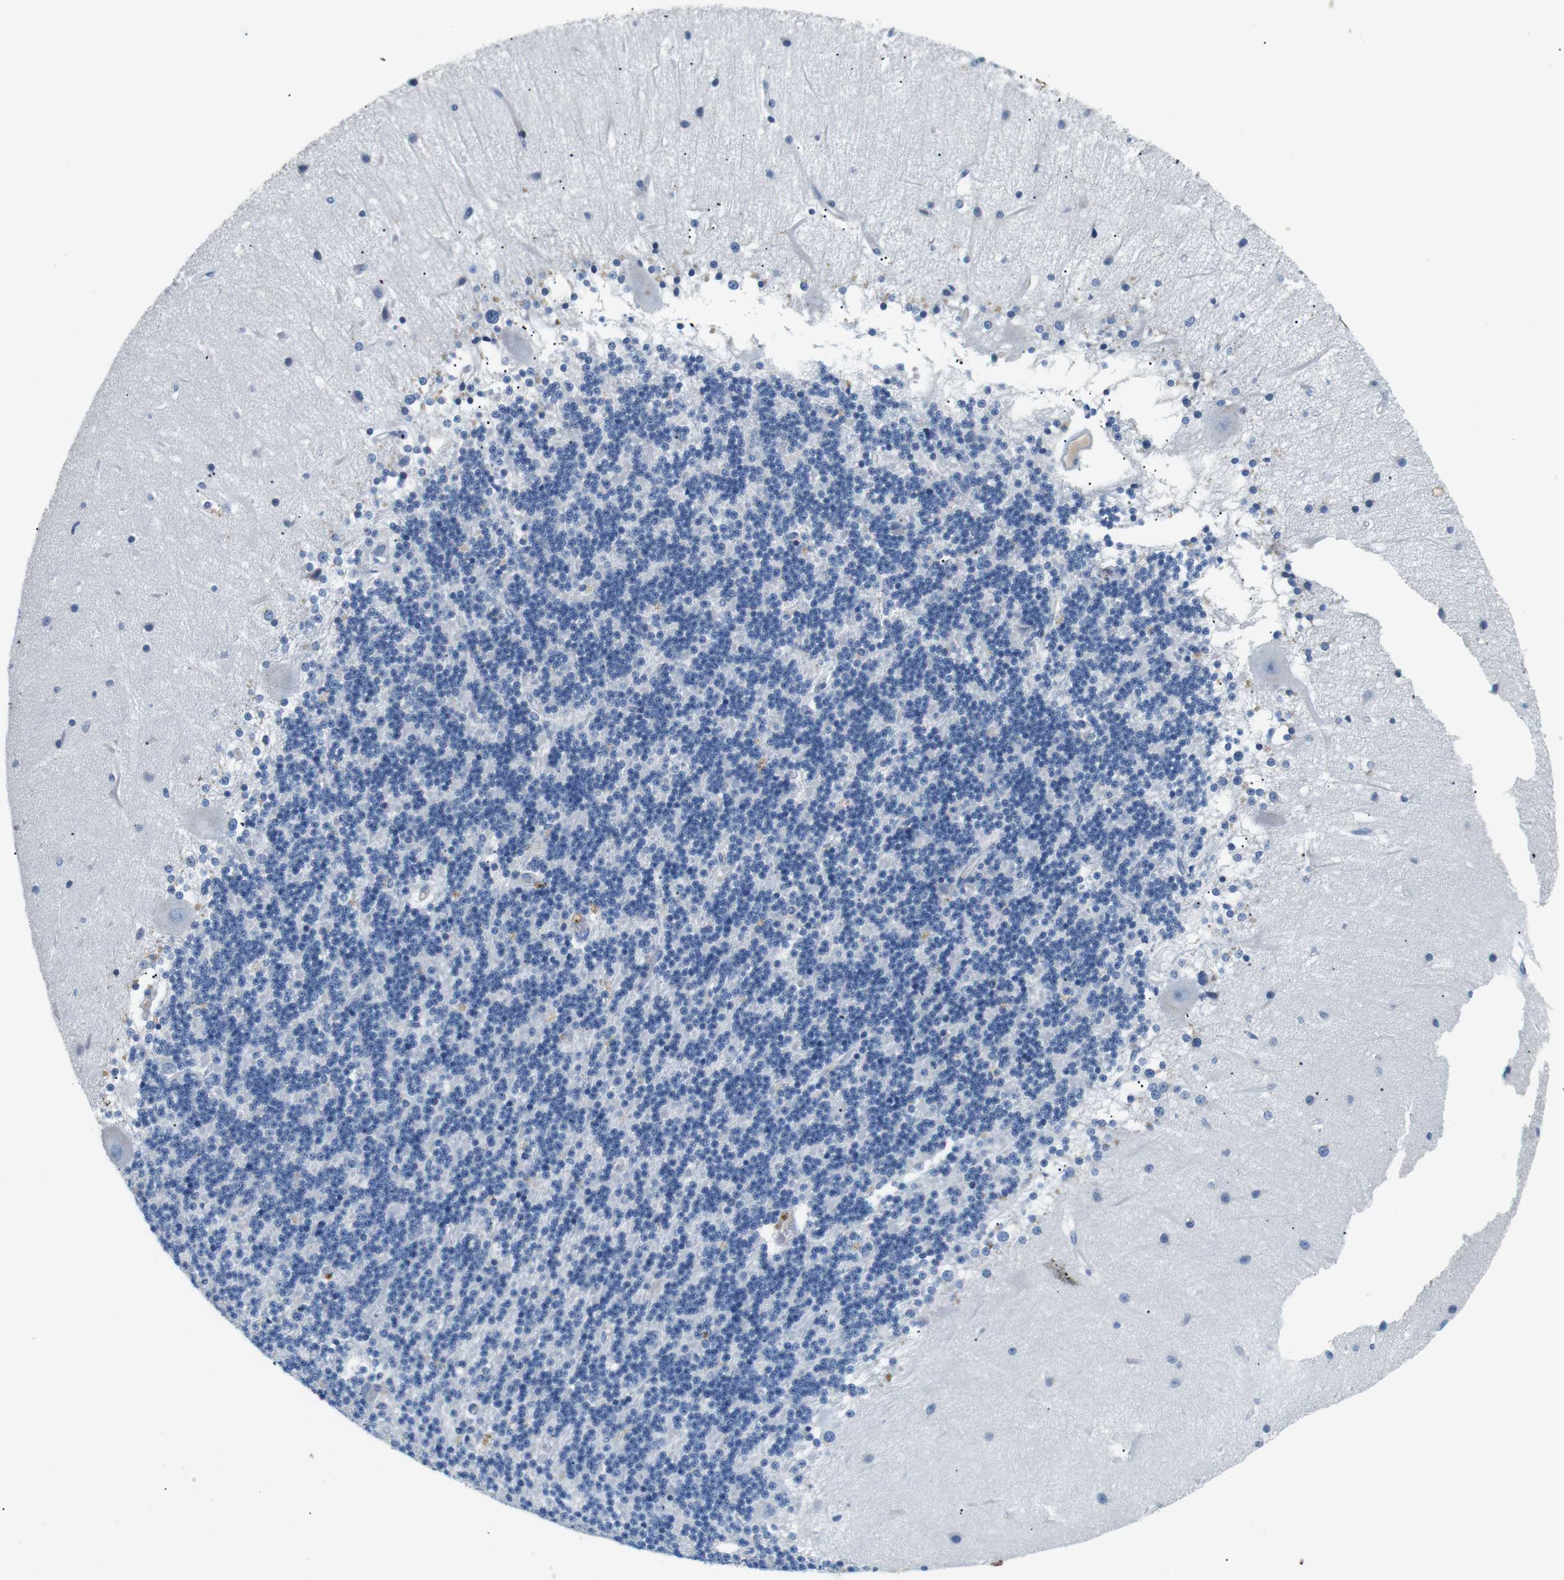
{"staining": {"intensity": "negative", "quantity": "none", "location": "none"}, "tissue": "cerebellum", "cell_type": "Cells in granular layer", "image_type": "normal", "snomed": [{"axis": "morphology", "description": "Normal tissue, NOS"}, {"axis": "topography", "description": "Cerebellum"}], "caption": "Cells in granular layer are negative for protein expression in unremarkable human cerebellum.", "gene": "UNC5CL", "patient": {"sex": "female", "age": 54}}